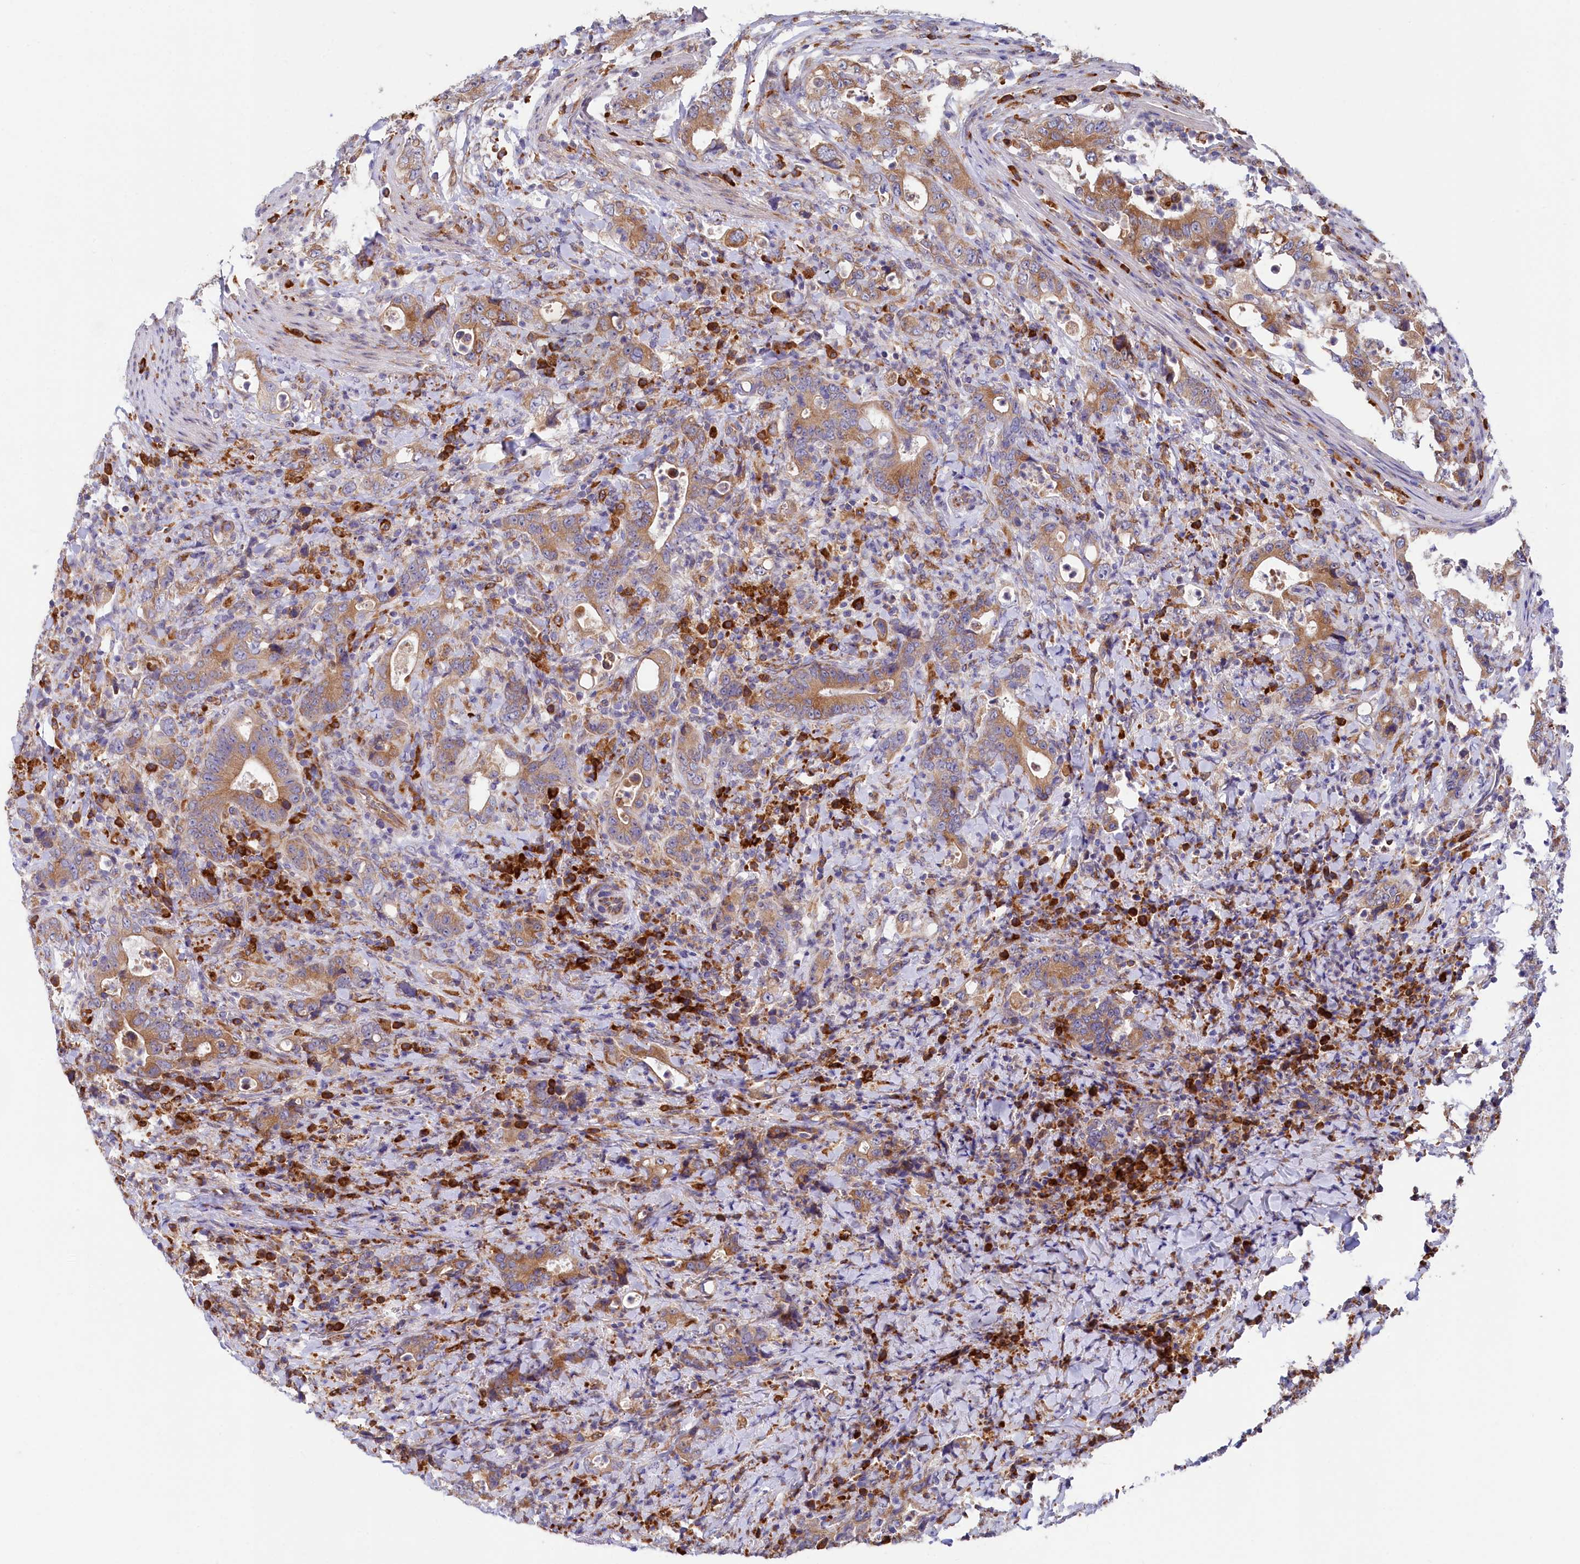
{"staining": {"intensity": "moderate", "quantity": ">75%", "location": "cytoplasmic/membranous"}, "tissue": "colorectal cancer", "cell_type": "Tumor cells", "image_type": "cancer", "snomed": [{"axis": "morphology", "description": "Adenocarcinoma, NOS"}, {"axis": "topography", "description": "Colon"}], "caption": "Tumor cells reveal moderate cytoplasmic/membranous expression in about >75% of cells in colorectal adenocarcinoma.", "gene": "CHID1", "patient": {"sex": "female", "age": 75}}